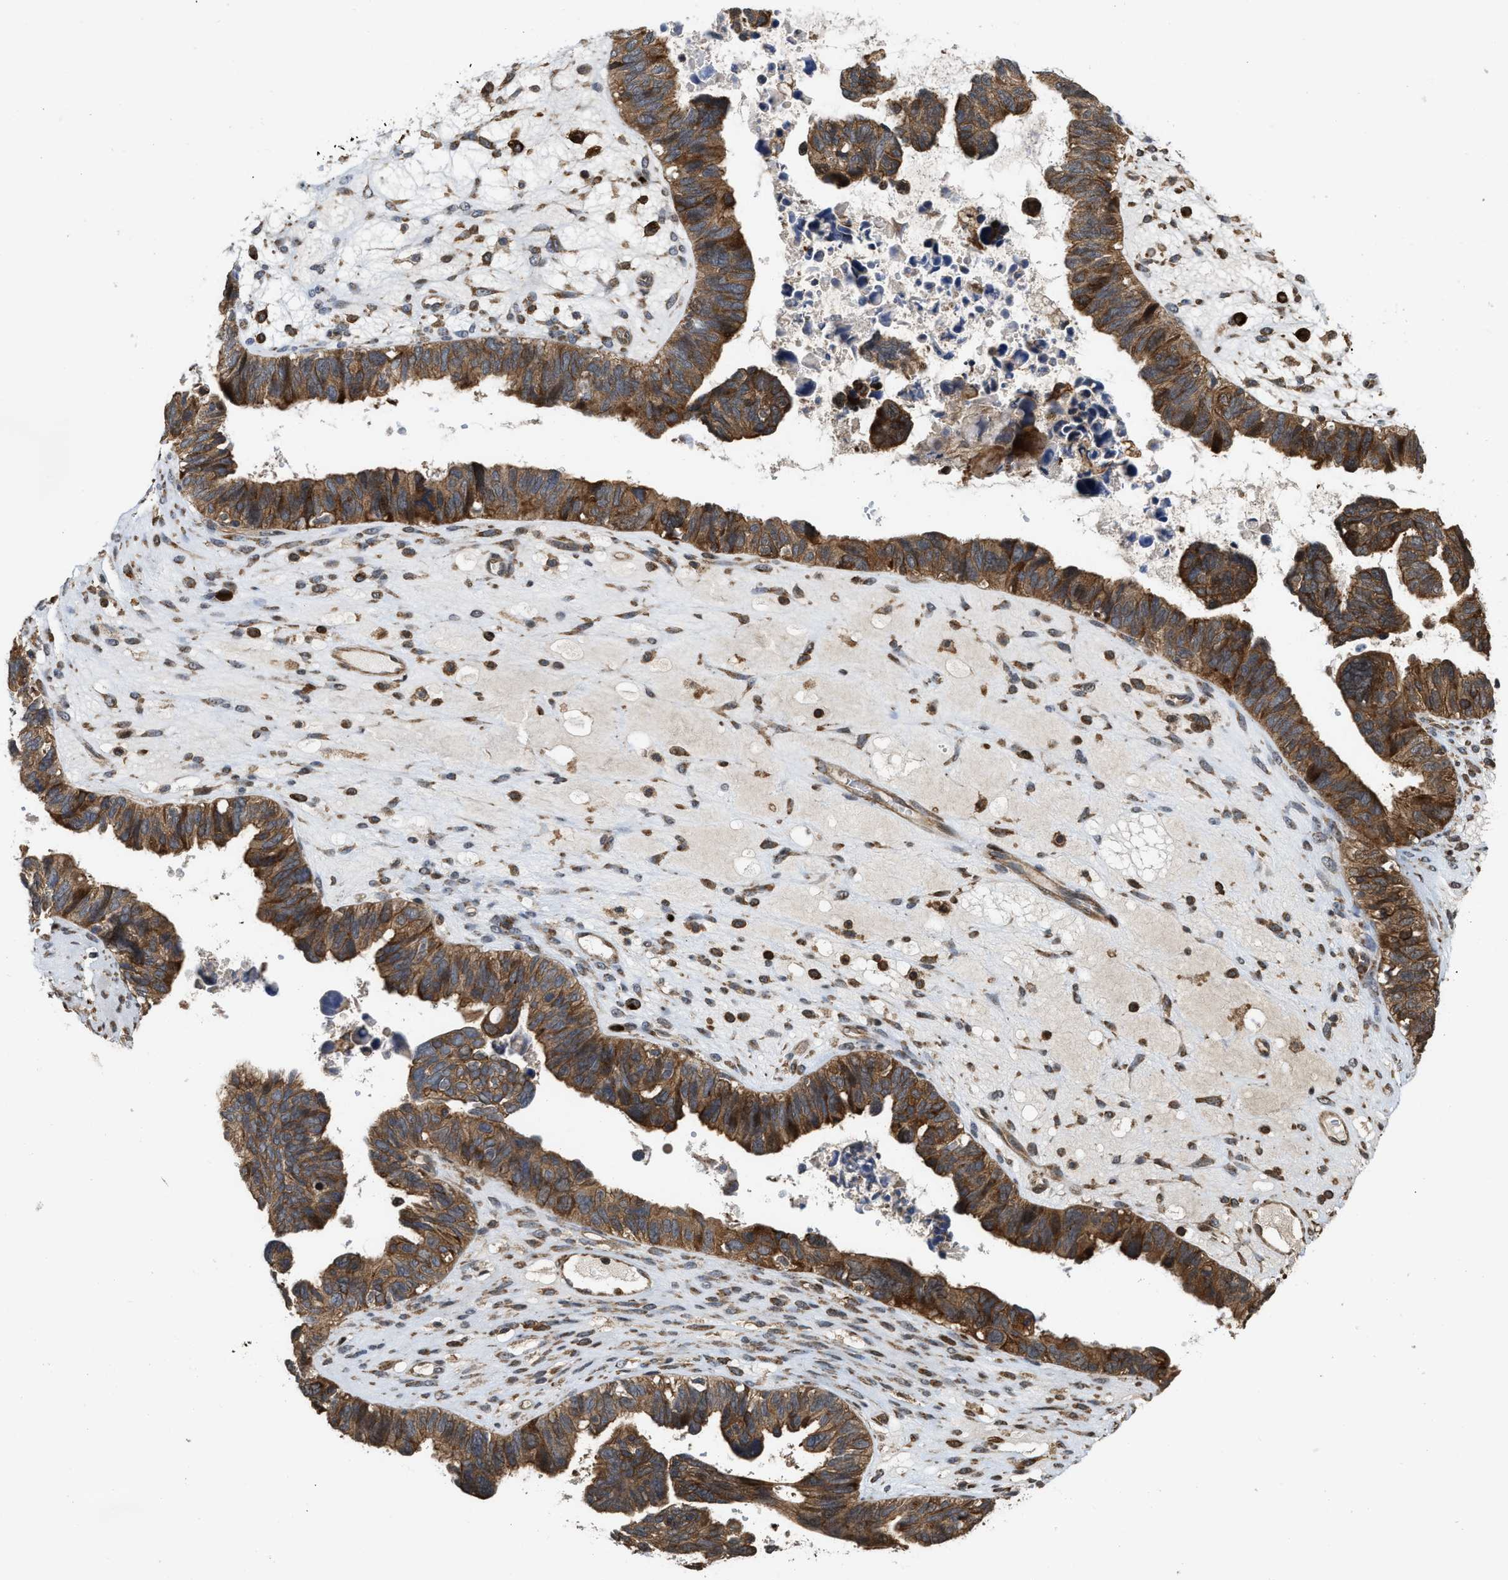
{"staining": {"intensity": "strong", "quantity": ">75%", "location": "cytoplasmic/membranous"}, "tissue": "ovarian cancer", "cell_type": "Tumor cells", "image_type": "cancer", "snomed": [{"axis": "morphology", "description": "Cystadenocarcinoma, serous, NOS"}, {"axis": "topography", "description": "Ovary"}], "caption": "This image displays immunohistochemistry (IHC) staining of human ovarian cancer, with high strong cytoplasmic/membranous positivity in about >75% of tumor cells.", "gene": "IQCE", "patient": {"sex": "female", "age": 79}}